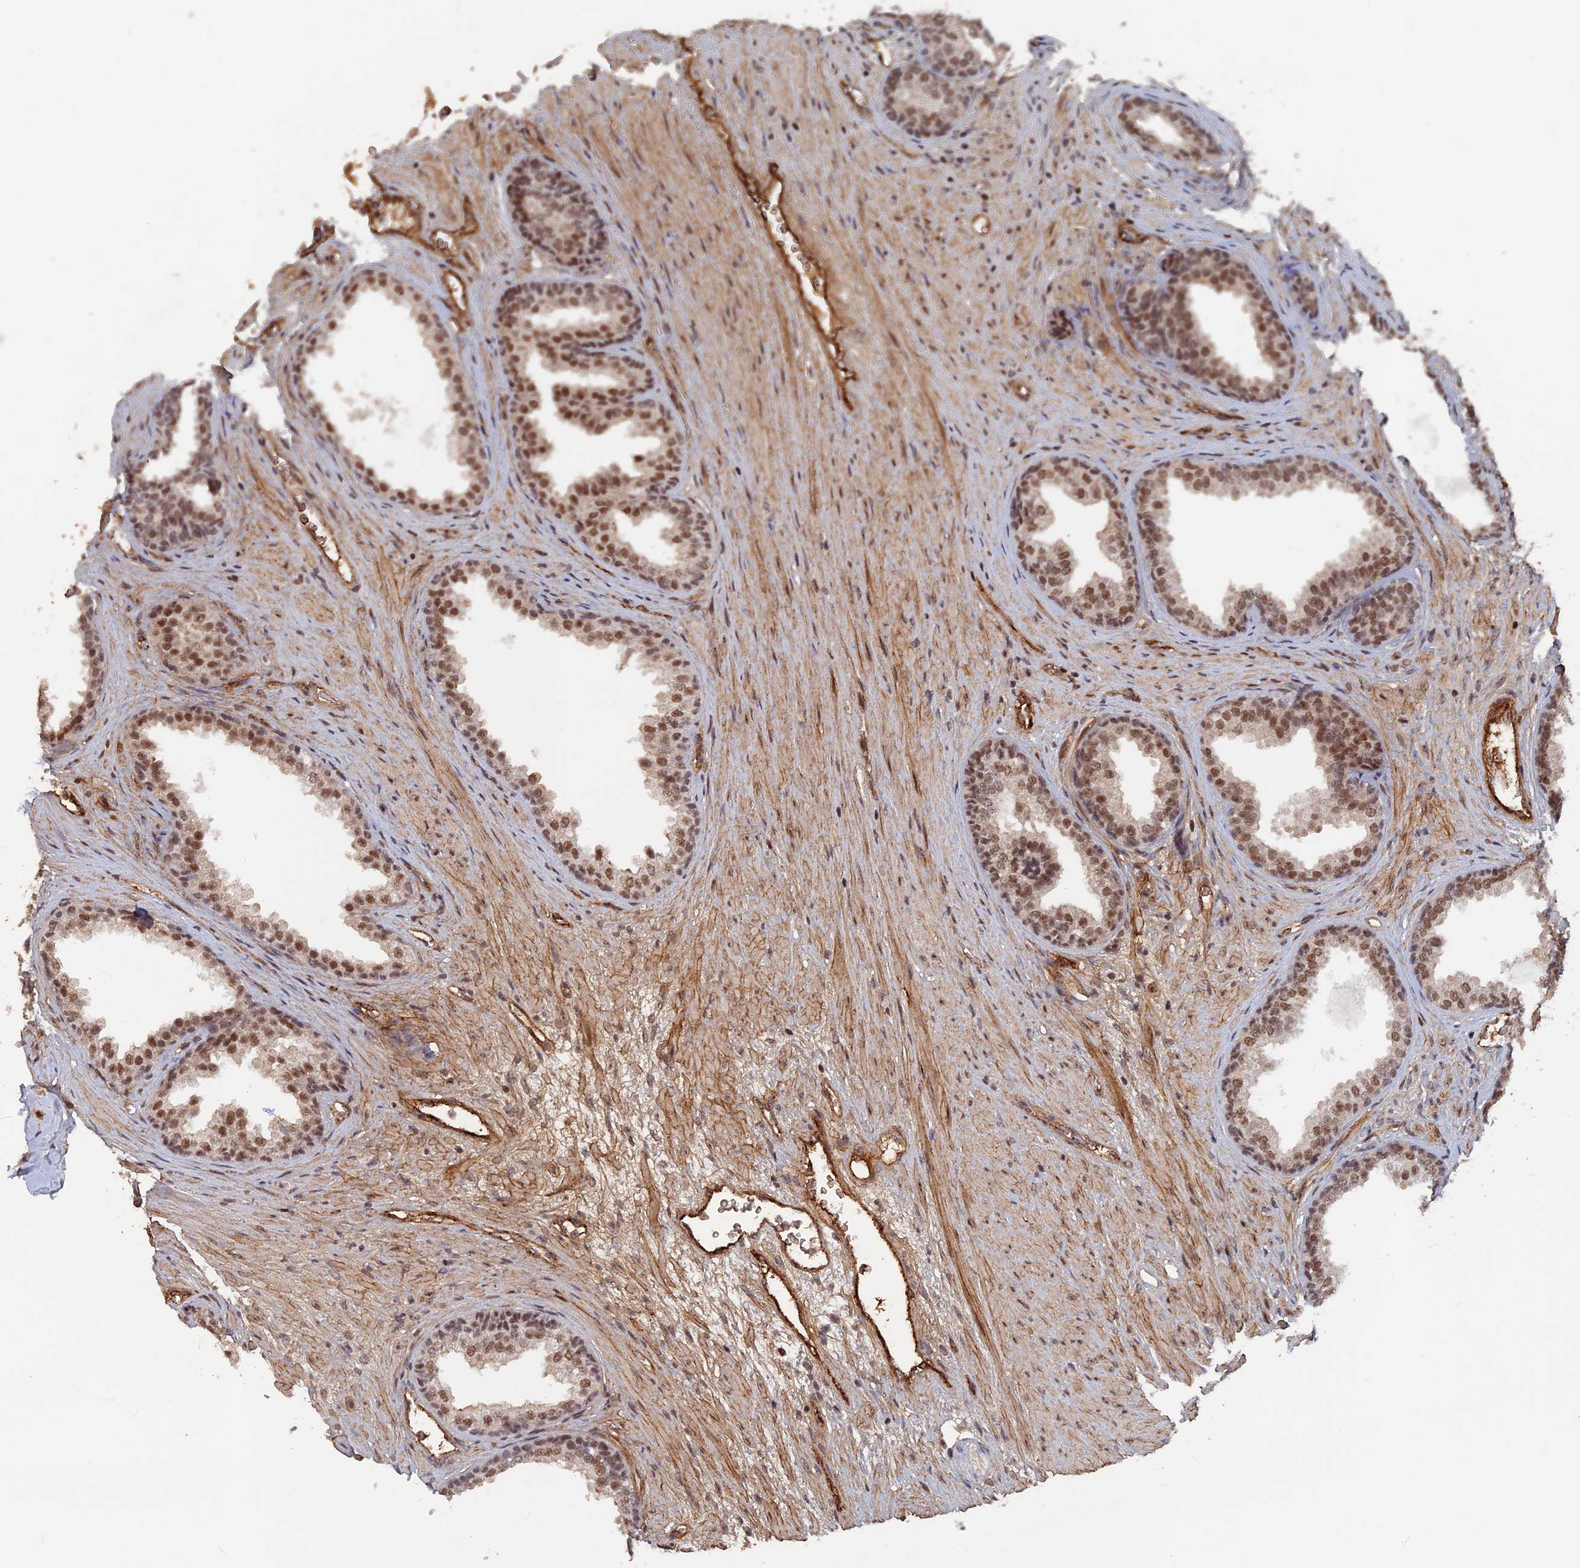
{"staining": {"intensity": "moderate", "quantity": ">75%", "location": "nuclear"}, "tissue": "prostate", "cell_type": "Glandular cells", "image_type": "normal", "snomed": [{"axis": "morphology", "description": "Normal tissue, NOS"}, {"axis": "topography", "description": "Prostate"}], "caption": "High-magnification brightfield microscopy of unremarkable prostate stained with DAB (brown) and counterstained with hematoxylin (blue). glandular cells exhibit moderate nuclear positivity is present in about>75% of cells.", "gene": "SH3D21", "patient": {"sex": "male", "age": 76}}